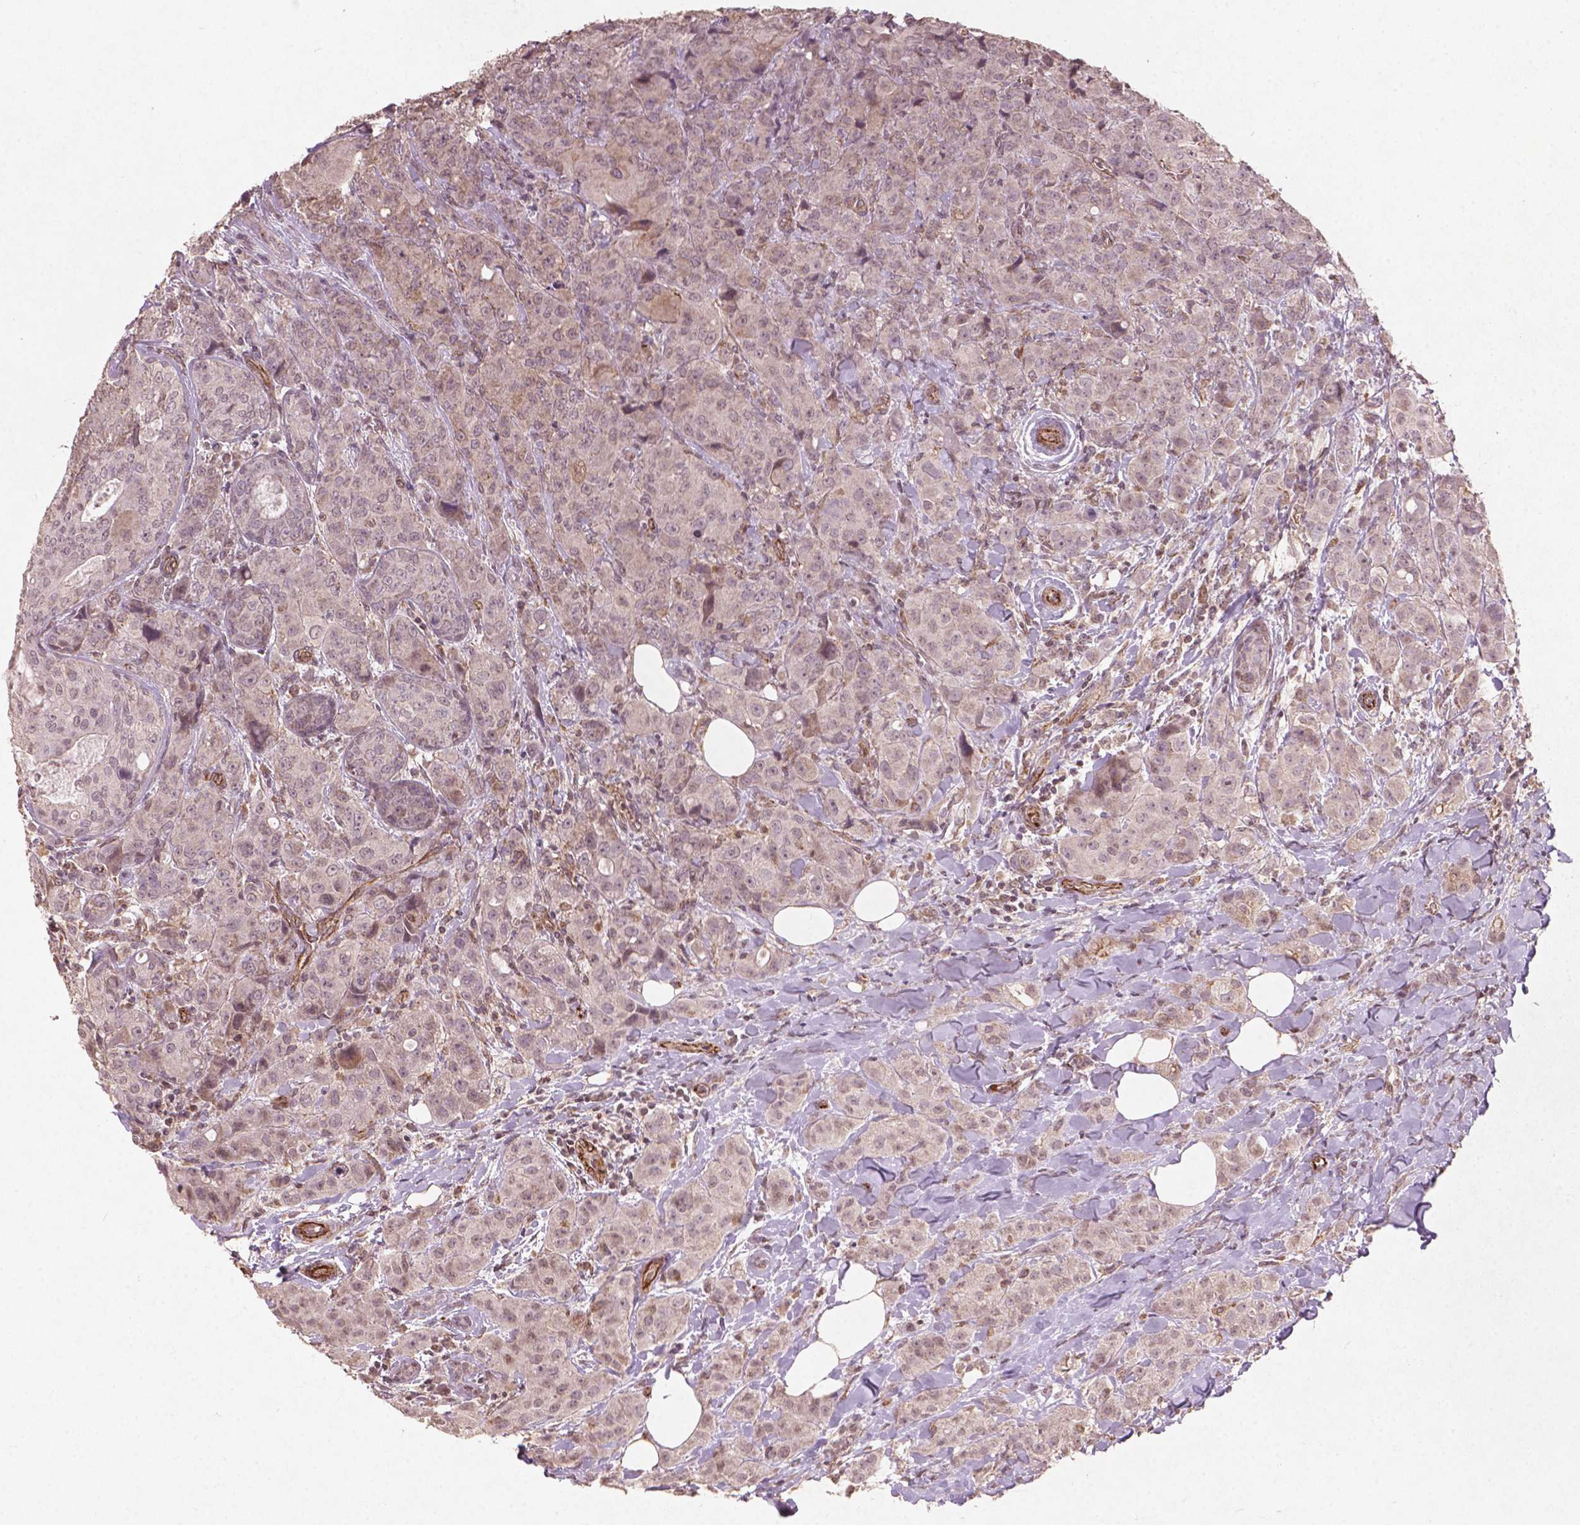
{"staining": {"intensity": "weak", "quantity": "<25%", "location": "cytoplasmic/membranous"}, "tissue": "breast cancer", "cell_type": "Tumor cells", "image_type": "cancer", "snomed": [{"axis": "morphology", "description": "Duct carcinoma"}, {"axis": "topography", "description": "Breast"}], "caption": "High magnification brightfield microscopy of breast cancer (infiltrating ductal carcinoma) stained with DAB (brown) and counterstained with hematoxylin (blue): tumor cells show no significant positivity. (Stains: DAB (3,3'-diaminobenzidine) immunohistochemistry (IHC) with hematoxylin counter stain, Microscopy: brightfield microscopy at high magnification).", "gene": "SMAD2", "patient": {"sex": "female", "age": 43}}